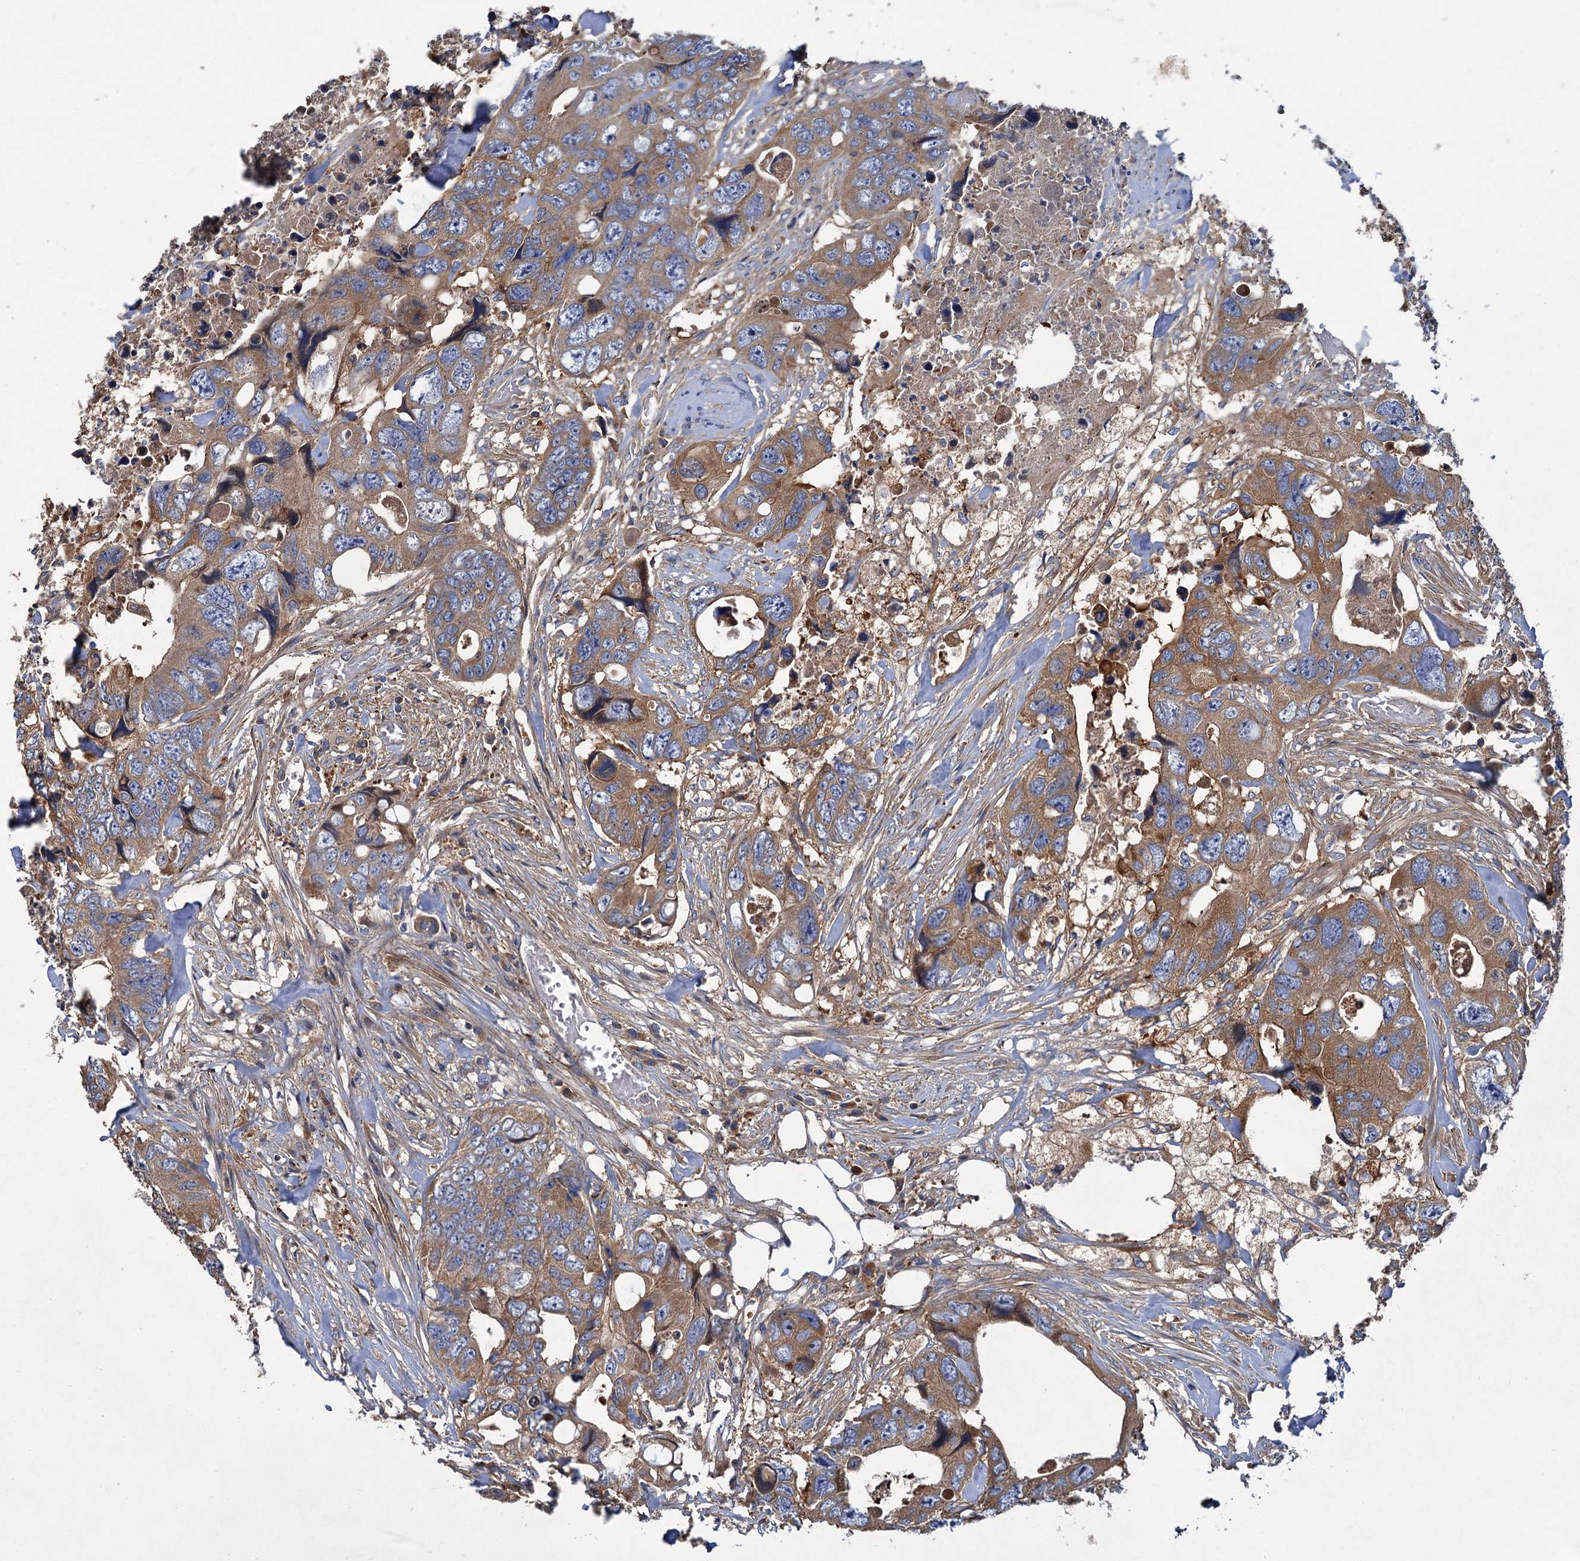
{"staining": {"intensity": "moderate", "quantity": ">75%", "location": "cytoplasmic/membranous"}, "tissue": "colorectal cancer", "cell_type": "Tumor cells", "image_type": "cancer", "snomed": [{"axis": "morphology", "description": "Adenocarcinoma, NOS"}, {"axis": "topography", "description": "Rectum"}], "caption": "A histopathology image showing moderate cytoplasmic/membranous expression in about >75% of tumor cells in colorectal cancer (adenocarcinoma), as visualized by brown immunohistochemical staining.", "gene": "ALKBH7", "patient": {"sex": "male", "age": 57}}